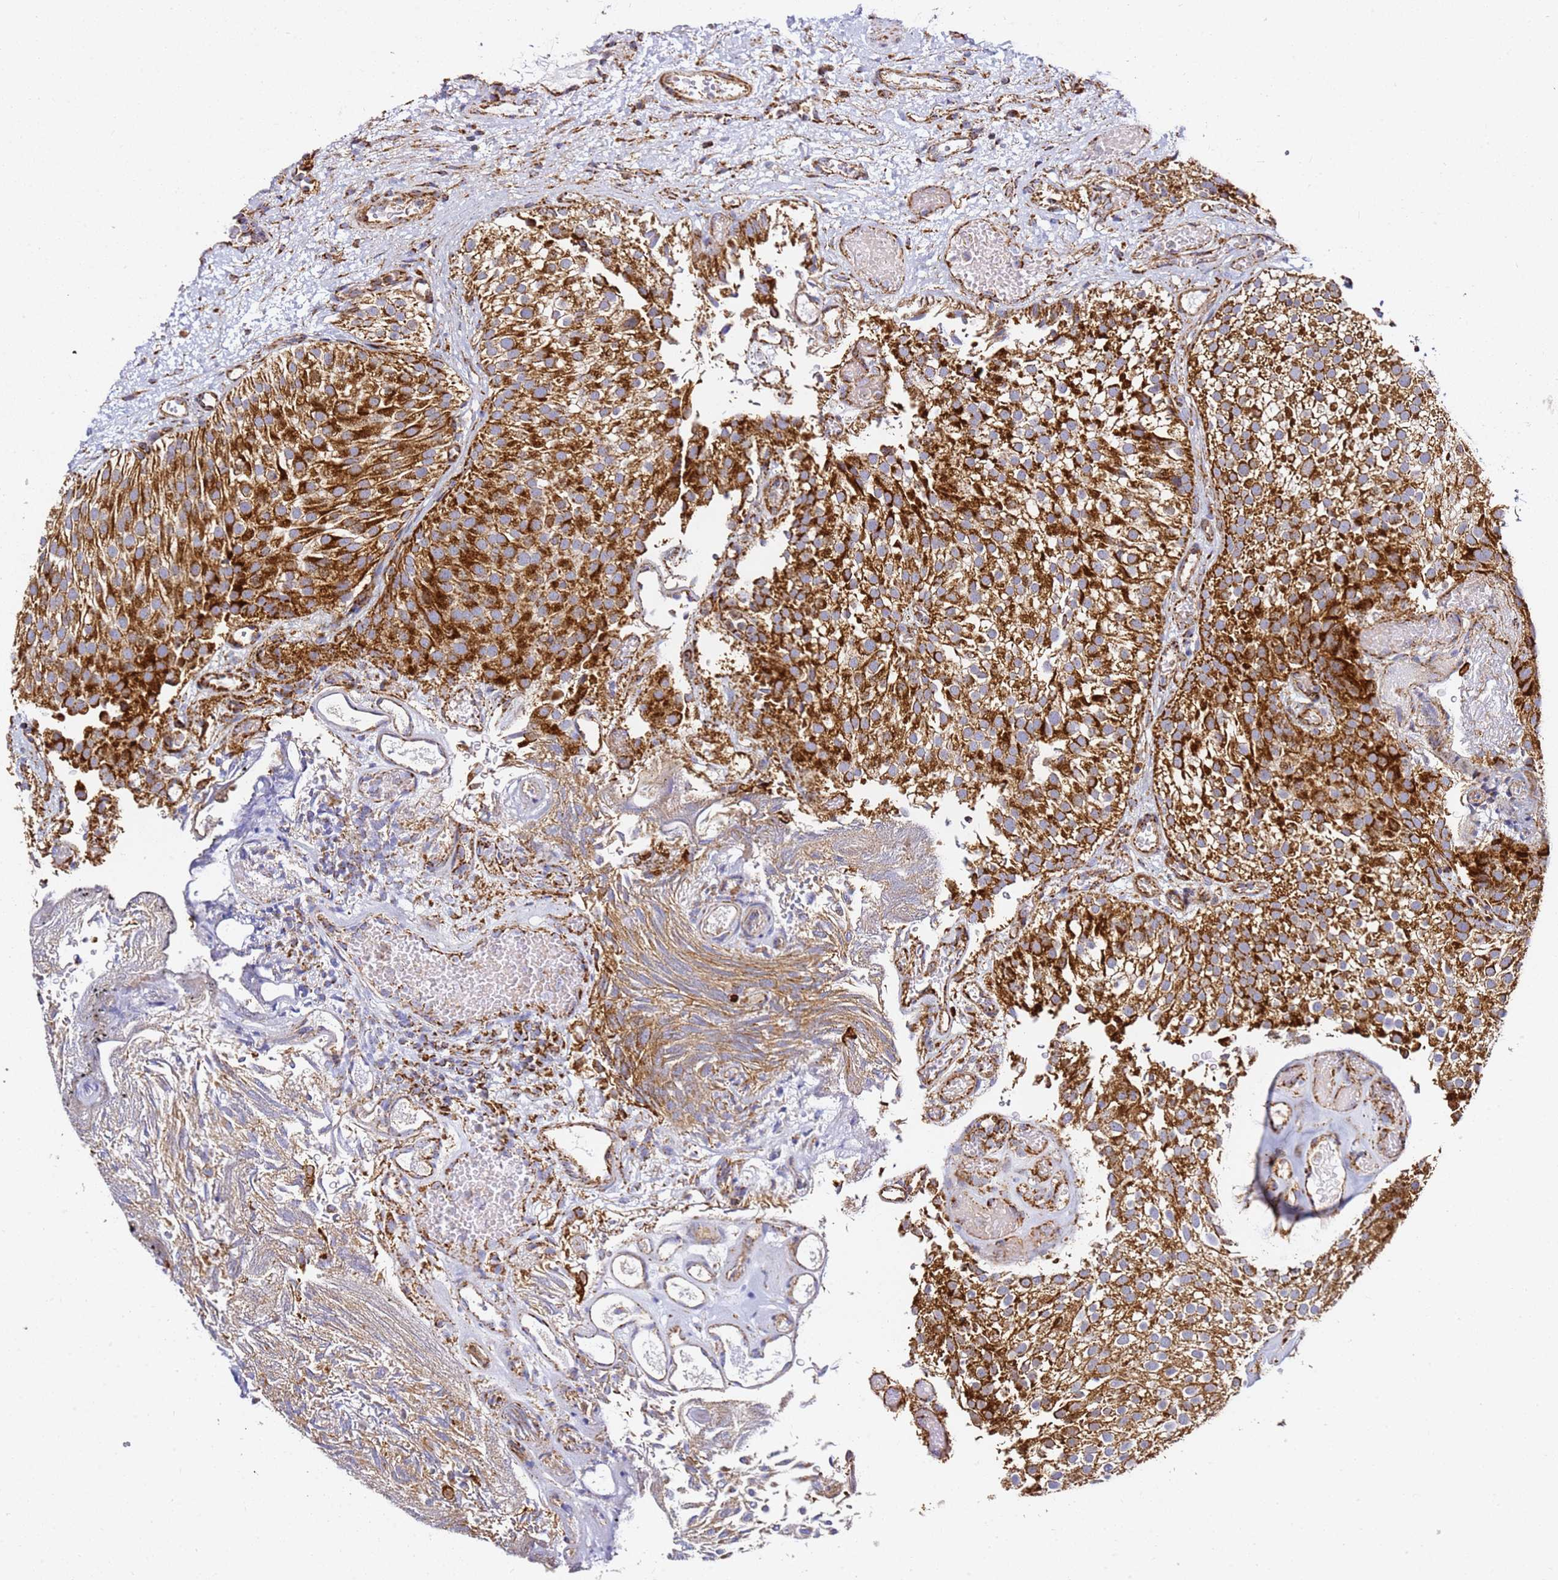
{"staining": {"intensity": "strong", "quantity": ">75%", "location": "cytoplasmic/membranous"}, "tissue": "urothelial cancer", "cell_type": "Tumor cells", "image_type": "cancer", "snomed": [{"axis": "morphology", "description": "Urothelial carcinoma, Low grade"}, {"axis": "topography", "description": "Urinary bladder"}], "caption": "A high-resolution image shows immunohistochemistry (IHC) staining of urothelial cancer, which exhibits strong cytoplasmic/membranous staining in approximately >75% of tumor cells. Ihc stains the protein of interest in brown and the nuclei are stained blue.", "gene": "NDUFA3", "patient": {"sex": "male", "age": 78}}